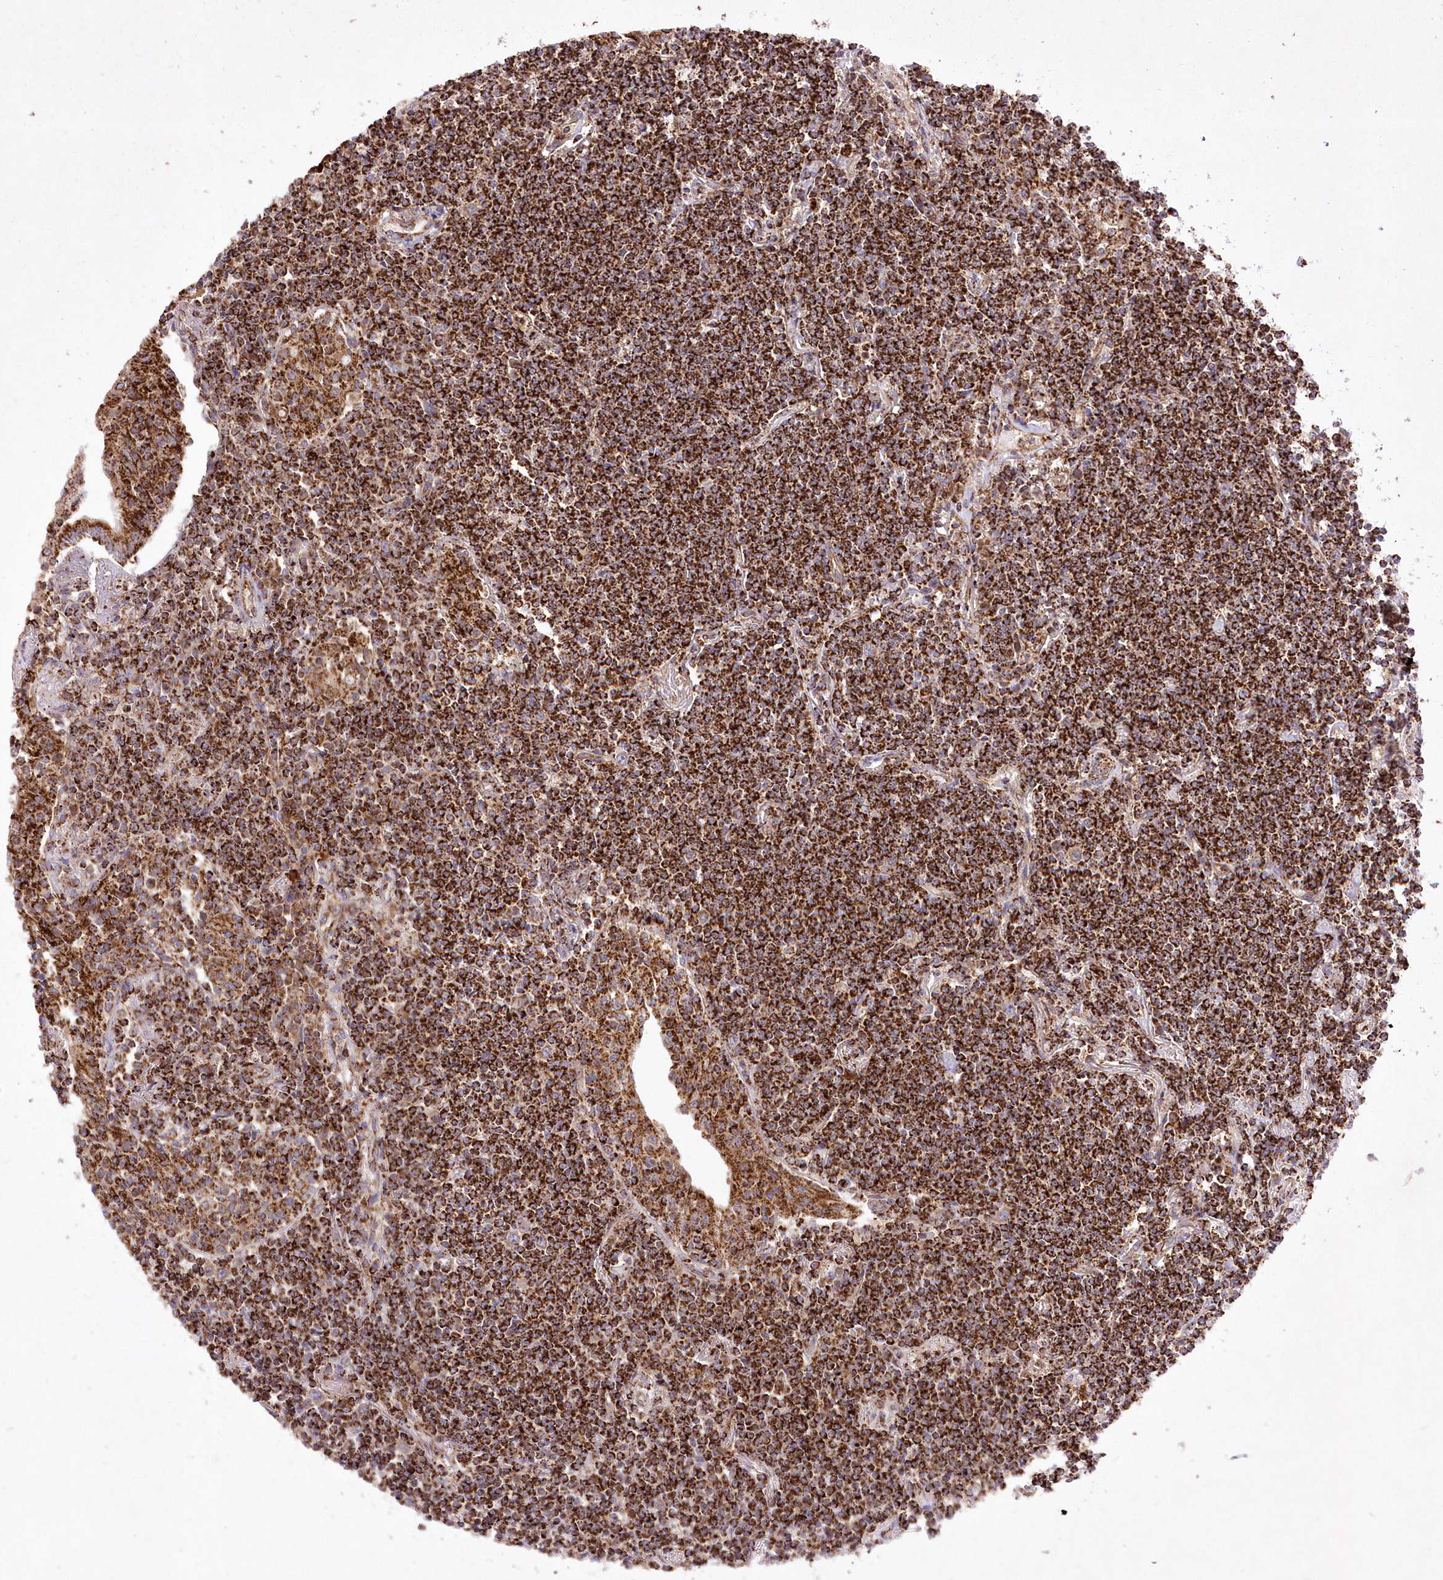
{"staining": {"intensity": "strong", "quantity": ">75%", "location": "cytoplasmic/membranous"}, "tissue": "lymphoma", "cell_type": "Tumor cells", "image_type": "cancer", "snomed": [{"axis": "morphology", "description": "Malignant lymphoma, non-Hodgkin's type, Low grade"}, {"axis": "topography", "description": "Lung"}], "caption": "This photomicrograph displays IHC staining of human lymphoma, with high strong cytoplasmic/membranous staining in about >75% of tumor cells.", "gene": "ASNSD1", "patient": {"sex": "female", "age": 71}}